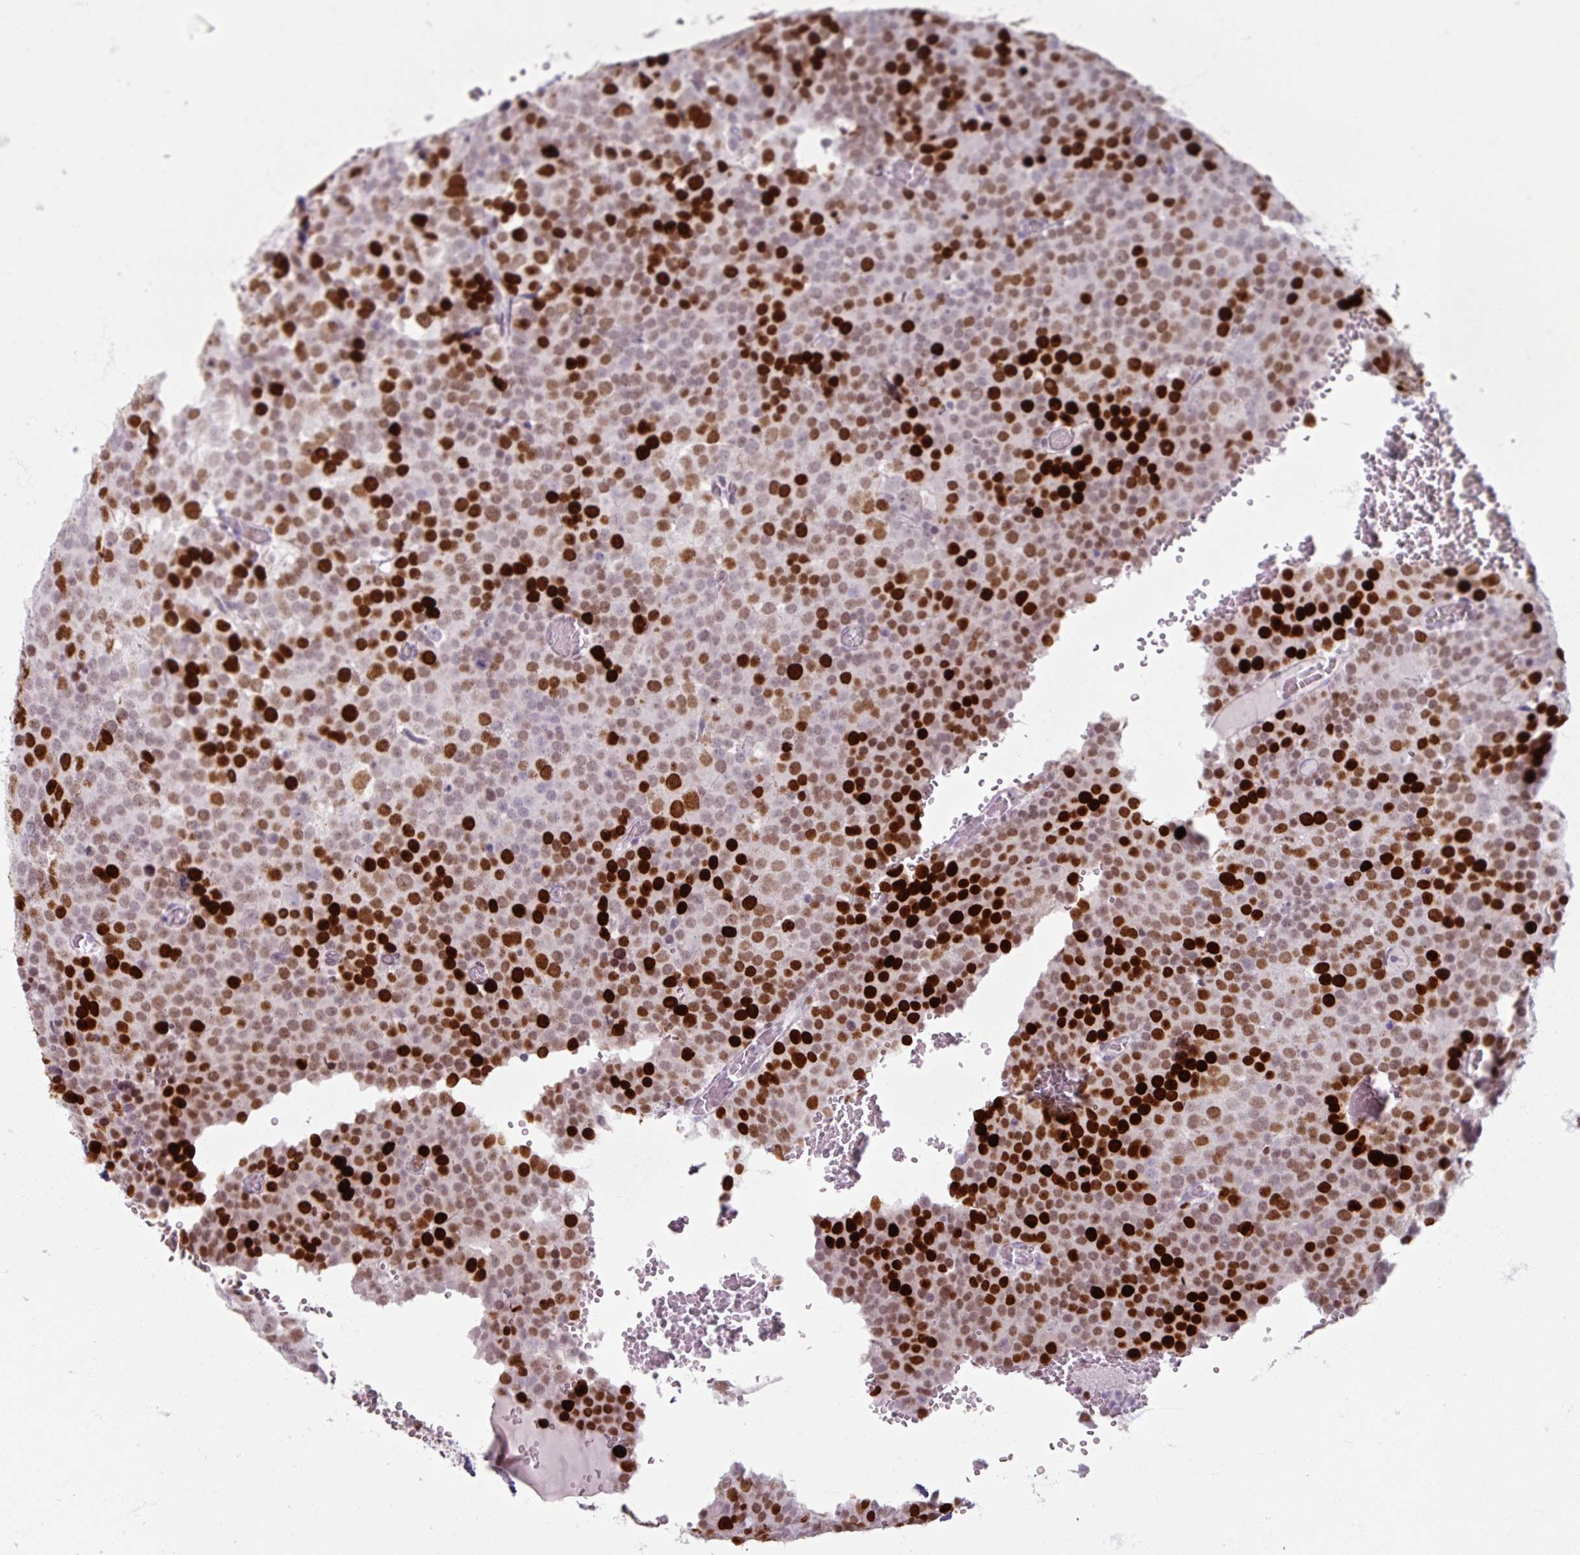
{"staining": {"intensity": "strong", "quantity": "25%-75%", "location": "nuclear"}, "tissue": "testis cancer", "cell_type": "Tumor cells", "image_type": "cancer", "snomed": [{"axis": "morphology", "description": "Seminoma, NOS"}, {"axis": "topography", "description": "Testis"}], "caption": "IHC (DAB (3,3'-diaminobenzidine)) staining of testis seminoma shows strong nuclear protein expression in approximately 25%-75% of tumor cells. The staining is performed using DAB (3,3'-diaminobenzidine) brown chromogen to label protein expression. The nuclei are counter-stained blue using hematoxylin.", "gene": "ATAD2", "patient": {"sex": "male", "age": 71}}